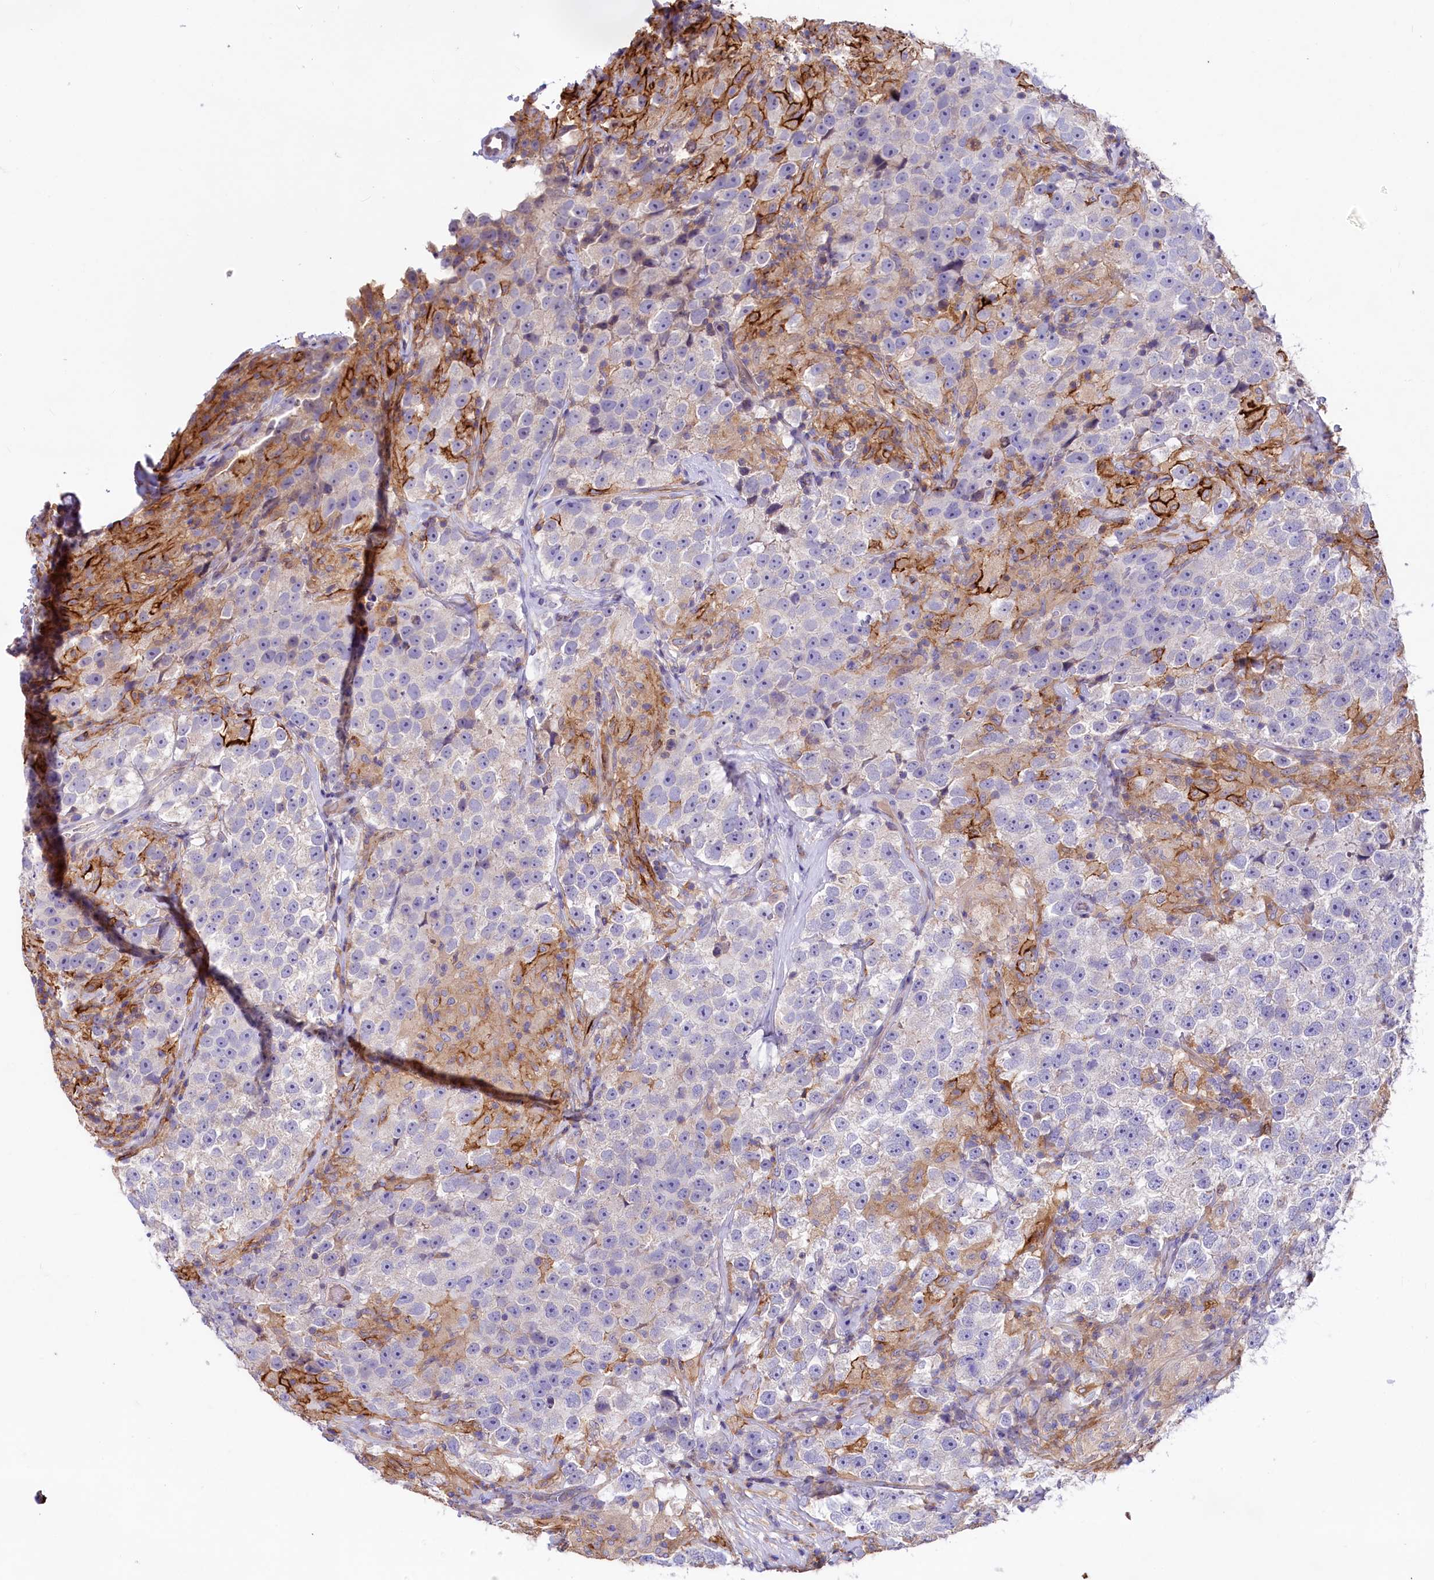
{"staining": {"intensity": "negative", "quantity": "none", "location": "none"}, "tissue": "testis cancer", "cell_type": "Tumor cells", "image_type": "cancer", "snomed": [{"axis": "morphology", "description": "Seminoma, NOS"}, {"axis": "topography", "description": "Testis"}], "caption": "Seminoma (testis) was stained to show a protein in brown. There is no significant staining in tumor cells.", "gene": "HPS6", "patient": {"sex": "male", "age": 46}}